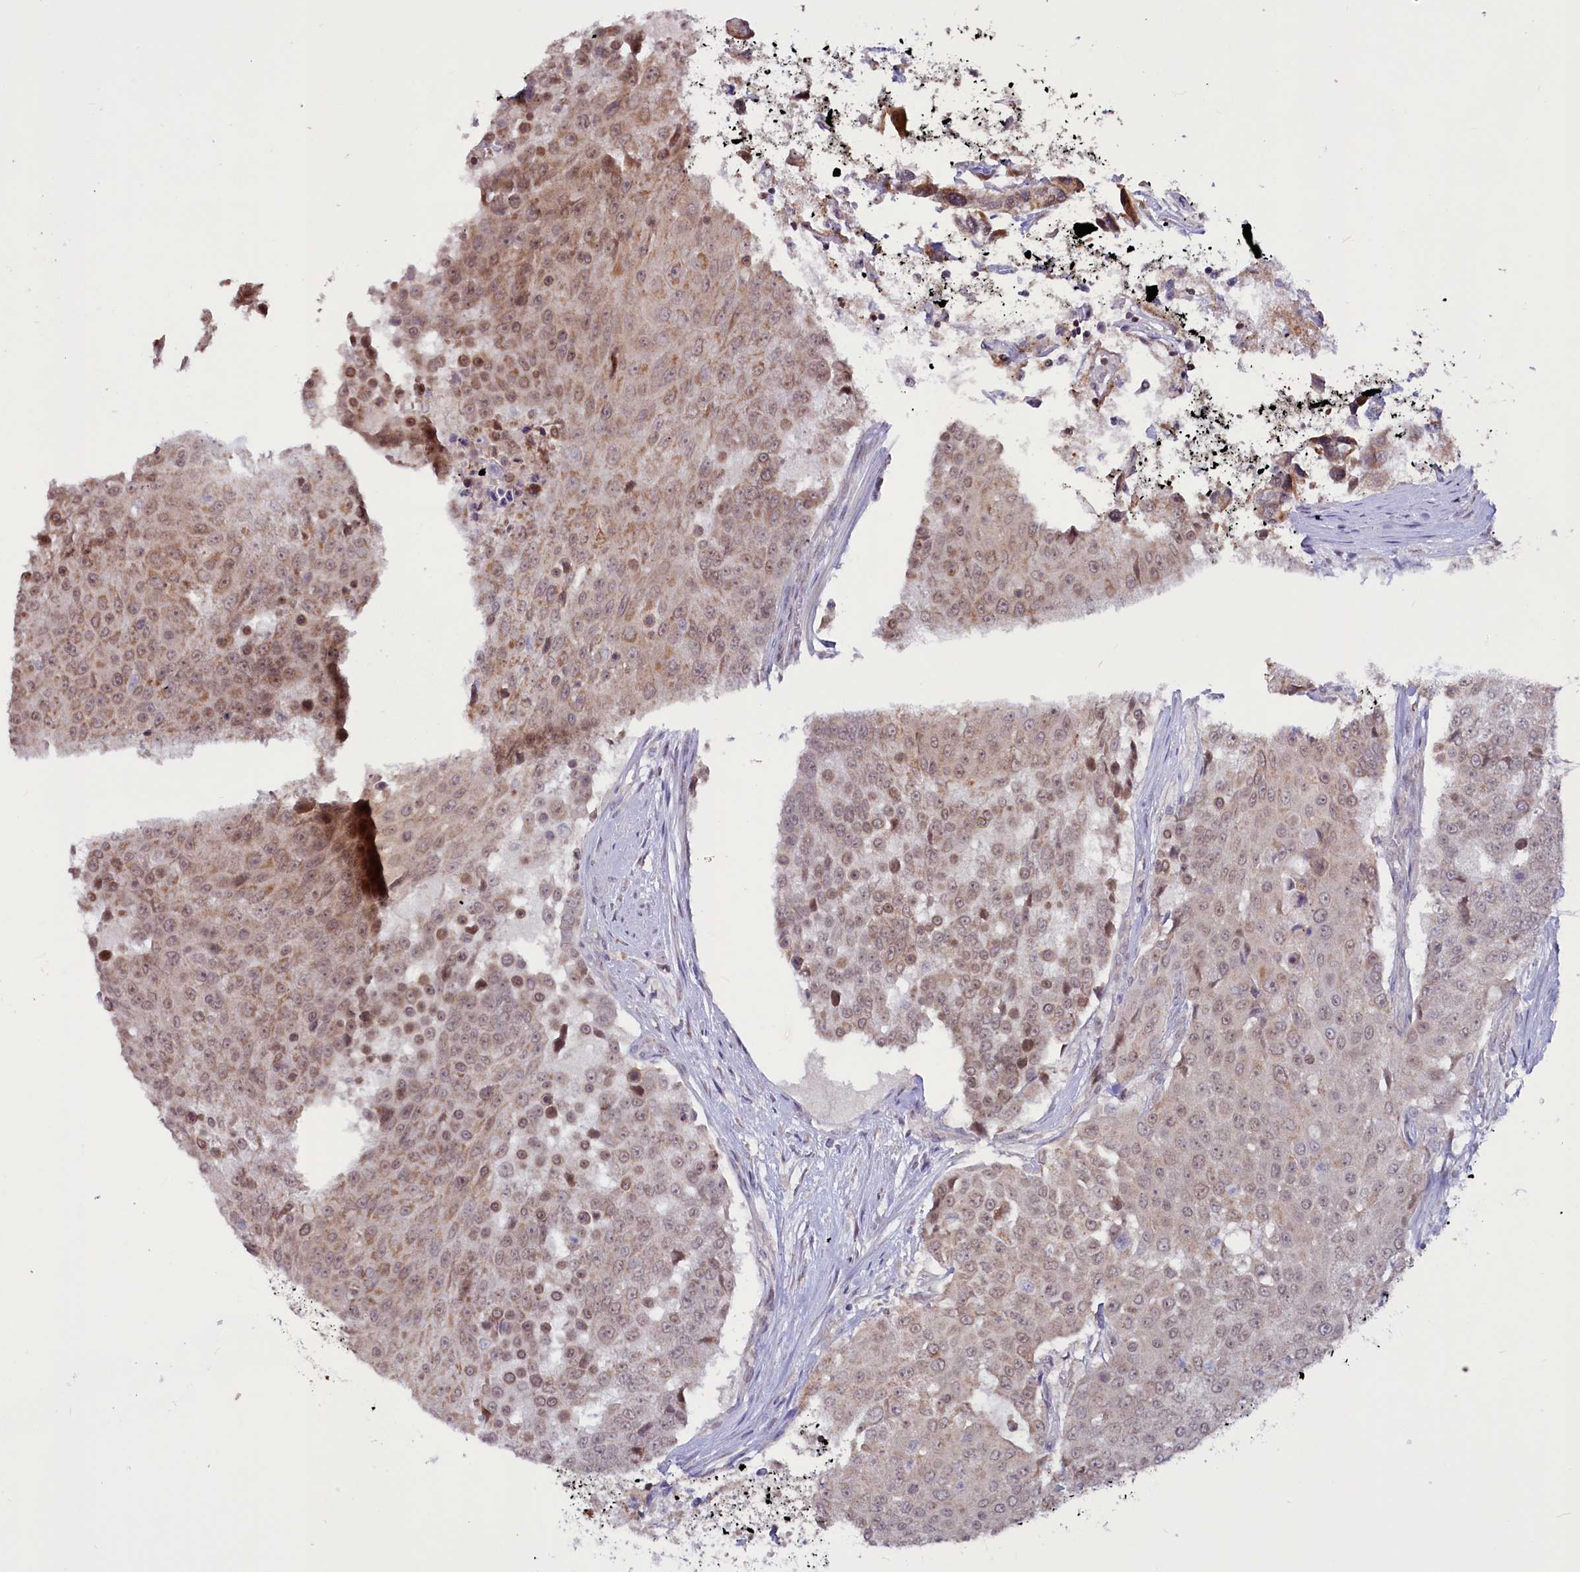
{"staining": {"intensity": "moderate", "quantity": "<25%", "location": "cytoplasmic/membranous,nuclear"}, "tissue": "urothelial cancer", "cell_type": "Tumor cells", "image_type": "cancer", "snomed": [{"axis": "morphology", "description": "Urothelial carcinoma, High grade"}, {"axis": "topography", "description": "Urinary bladder"}], "caption": "Immunohistochemistry (IHC) micrograph of neoplastic tissue: human high-grade urothelial carcinoma stained using IHC reveals low levels of moderate protein expression localized specifically in the cytoplasmic/membranous and nuclear of tumor cells, appearing as a cytoplasmic/membranous and nuclear brown color.", "gene": "PHC3", "patient": {"sex": "female", "age": 63}}